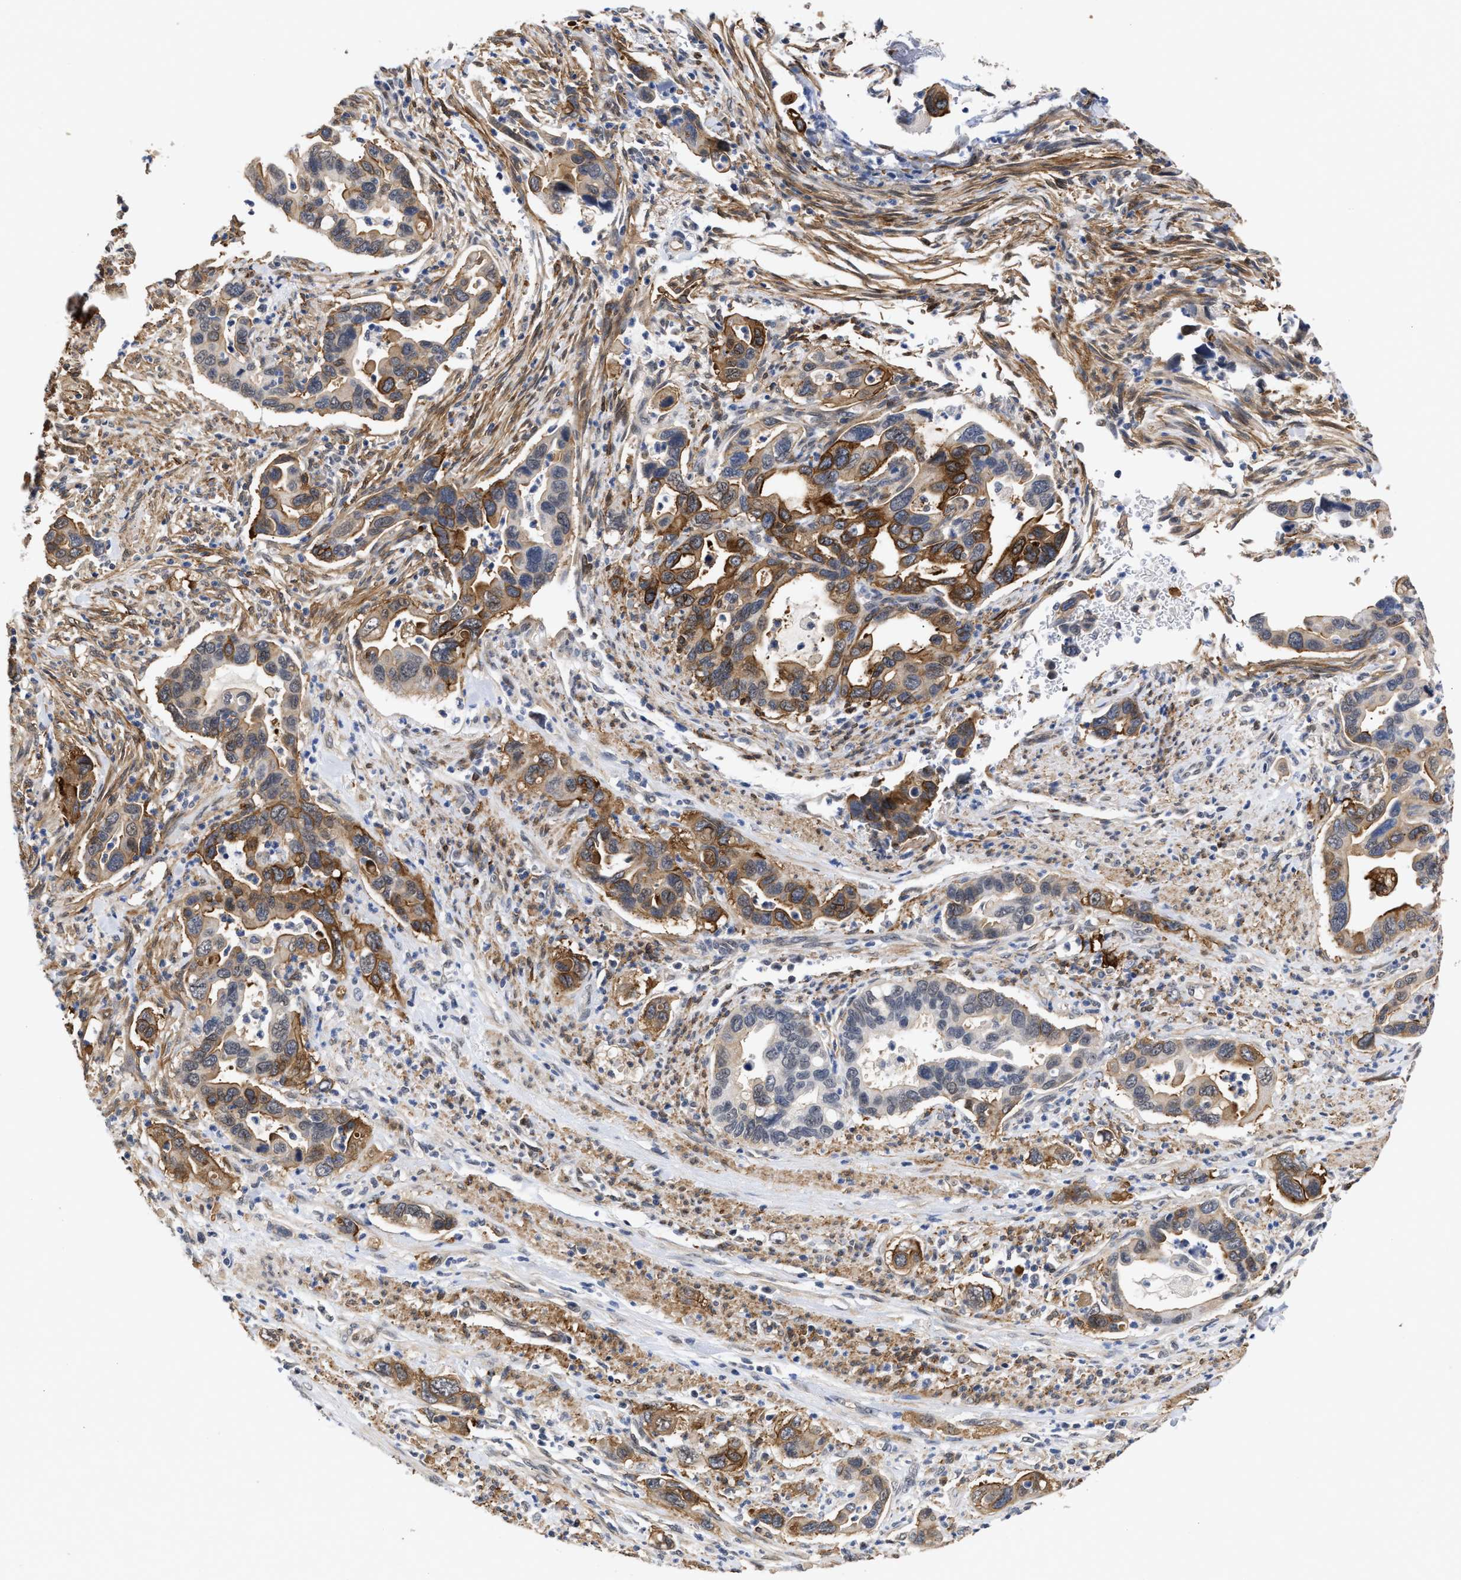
{"staining": {"intensity": "strong", "quantity": ">75%", "location": "cytoplasmic/membranous"}, "tissue": "pancreatic cancer", "cell_type": "Tumor cells", "image_type": "cancer", "snomed": [{"axis": "morphology", "description": "Adenocarcinoma, NOS"}, {"axis": "topography", "description": "Pancreas"}], "caption": "Tumor cells show high levels of strong cytoplasmic/membranous positivity in approximately >75% of cells in human pancreatic cancer.", "gene": "AHNAK2", "patient": {"sex": "female", "age": 70}}